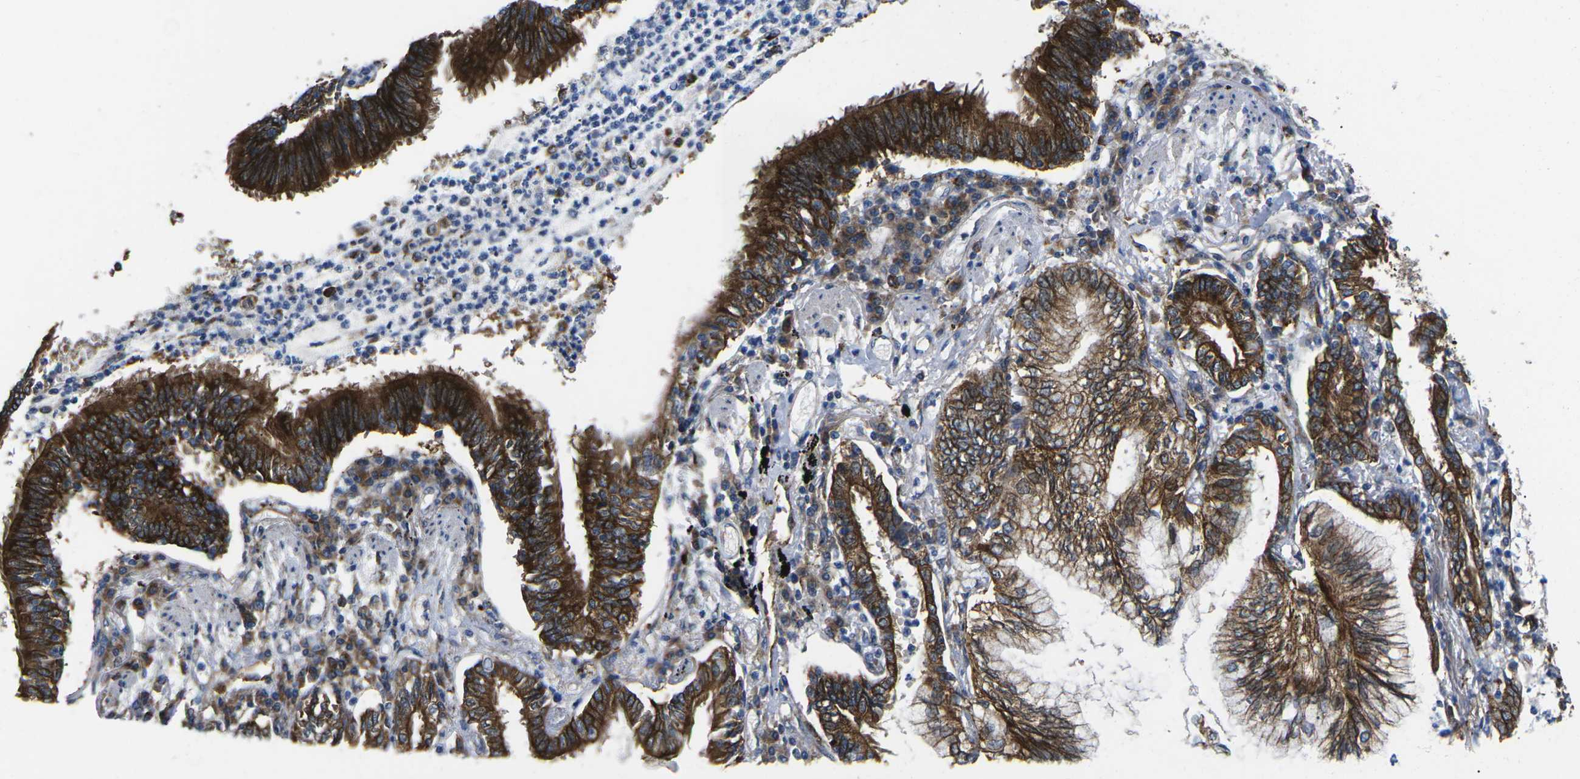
{"staining": {"intensity": "strong", "quantity": ">75%", "location": "cytoplasmic/membranous"}, "tissue": "lung cancer", "cell_type": "Tumor cells", "image_type": "cancer", "snomed": [{"axis": "morphology", "description": "Normal tissue, NOS"}, {"axis": "morphology", "description": "Adenocarcinoma, NOS"}, {"axis": "topography", "description": "Bronchus"}, {"axis": "topography", "description": "Lung"}], "caption": "Brown immunohistochemical staining in lung adenocarcinoma demonstrates strong cytoplasmic/membranous expression in about >75% of tumor cells. (DAB (3,3'-diaminobenzidine) IHC with brightfield microscopy, high magnification).", "gene": "DLG1", "patient": {"sex": "female", "age": 70}}